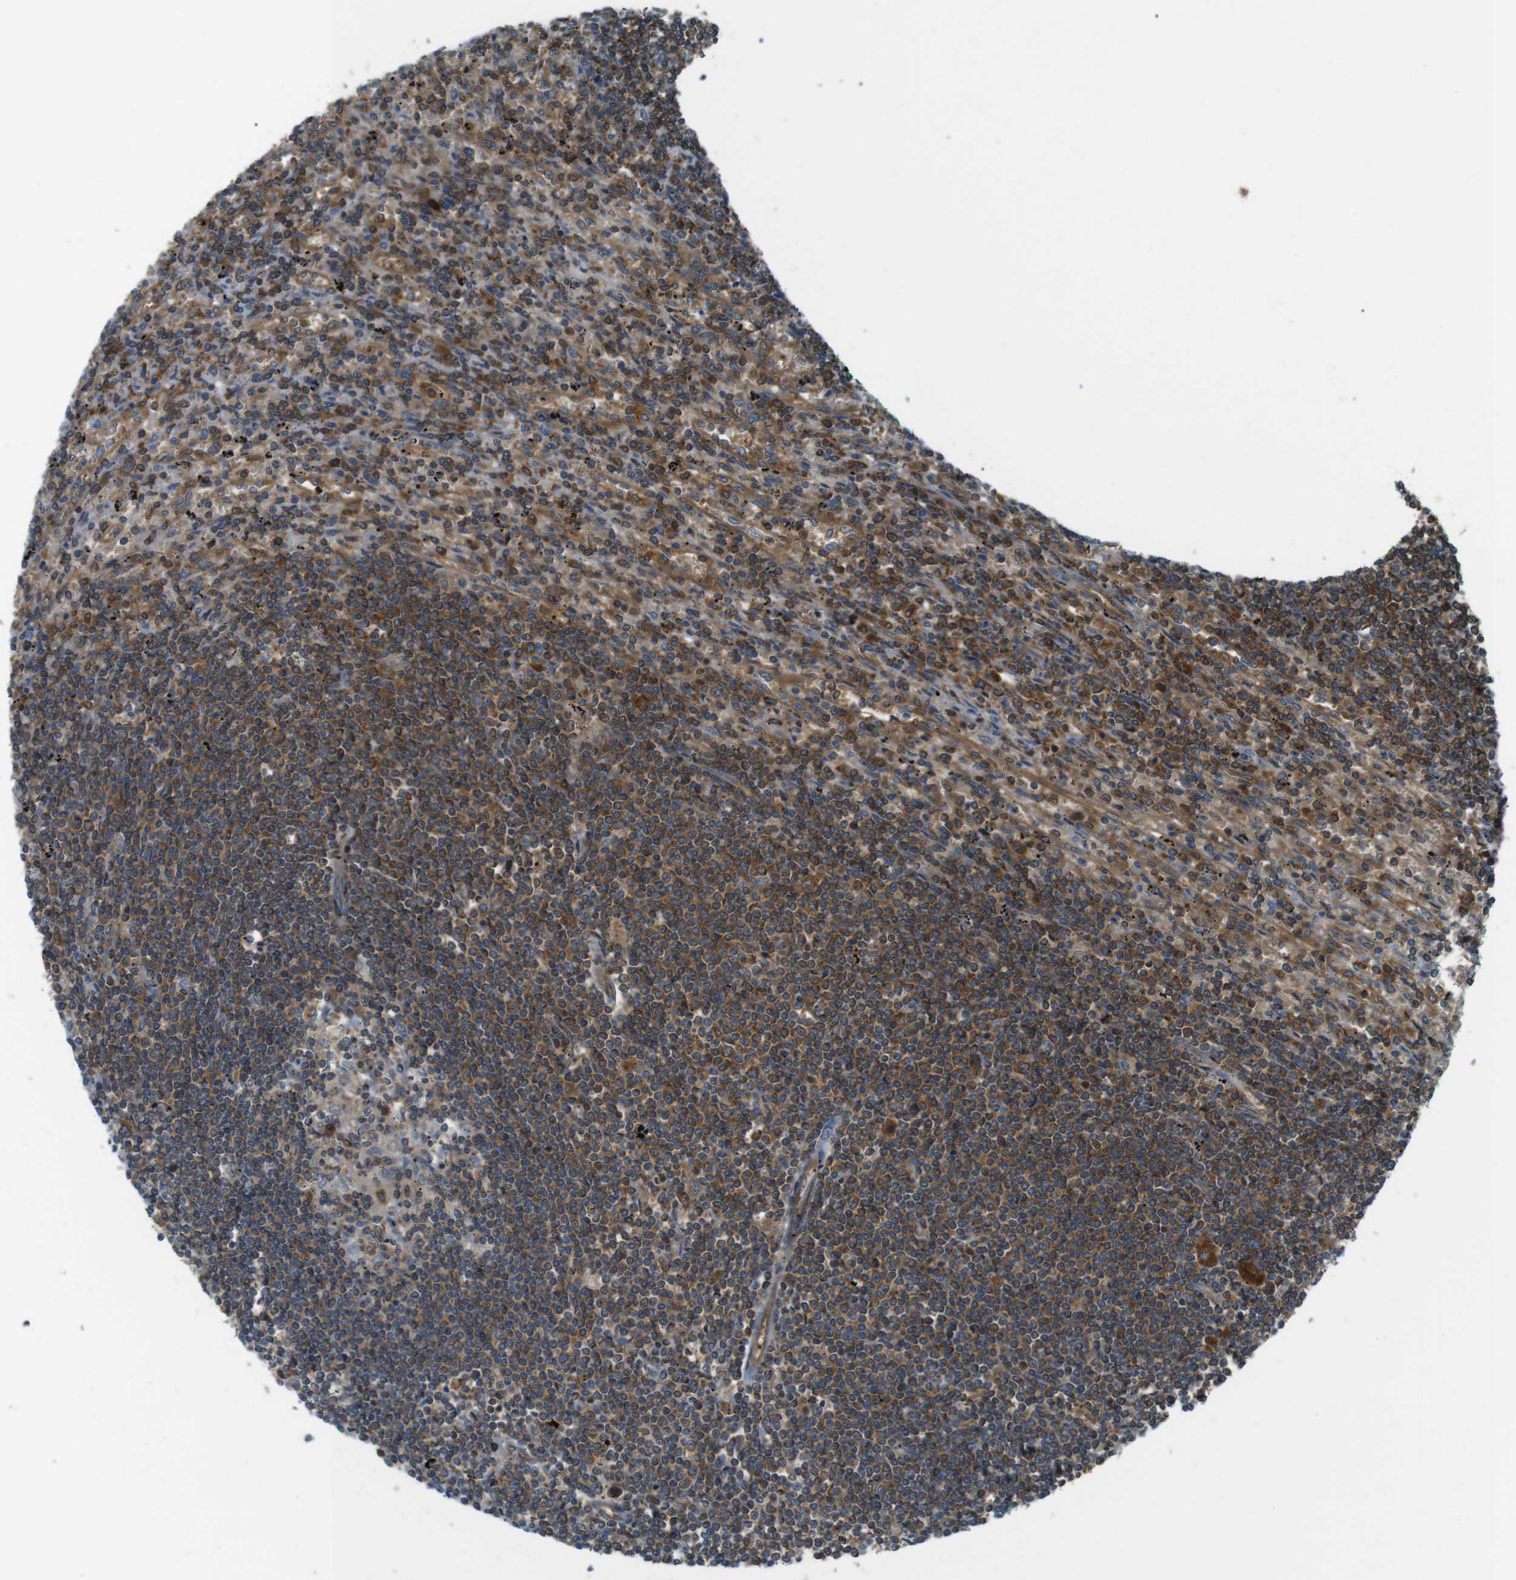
{"staining": {"intensity": "moderate", "quantity": "25%-75%", "location": "cytoplasmic/membranous"}, "tissue": "lymphoma", "cell_type": "Tumor cells", "image_type": "cancer", "snomed": [{"axis": "morphology", "description": "Malignant lymphoma, non-Hodgkin's type, Low grade"}, {"axis": "topography", "description": "Spleen"}], "caption": "An immunohistochemistry photomicrograph of neoplastic tissue is shown. Protein staining in brown shows moderate cytoplasmic/membranous positivity in lymphoma within tumor cells. The staining is performed using DAB brown chromogen to label protein expression. The nuclei are counter-stained blue using hematoxylin.", "gene": "TSC1", "patient": {"sex": "male", "age": 76}}